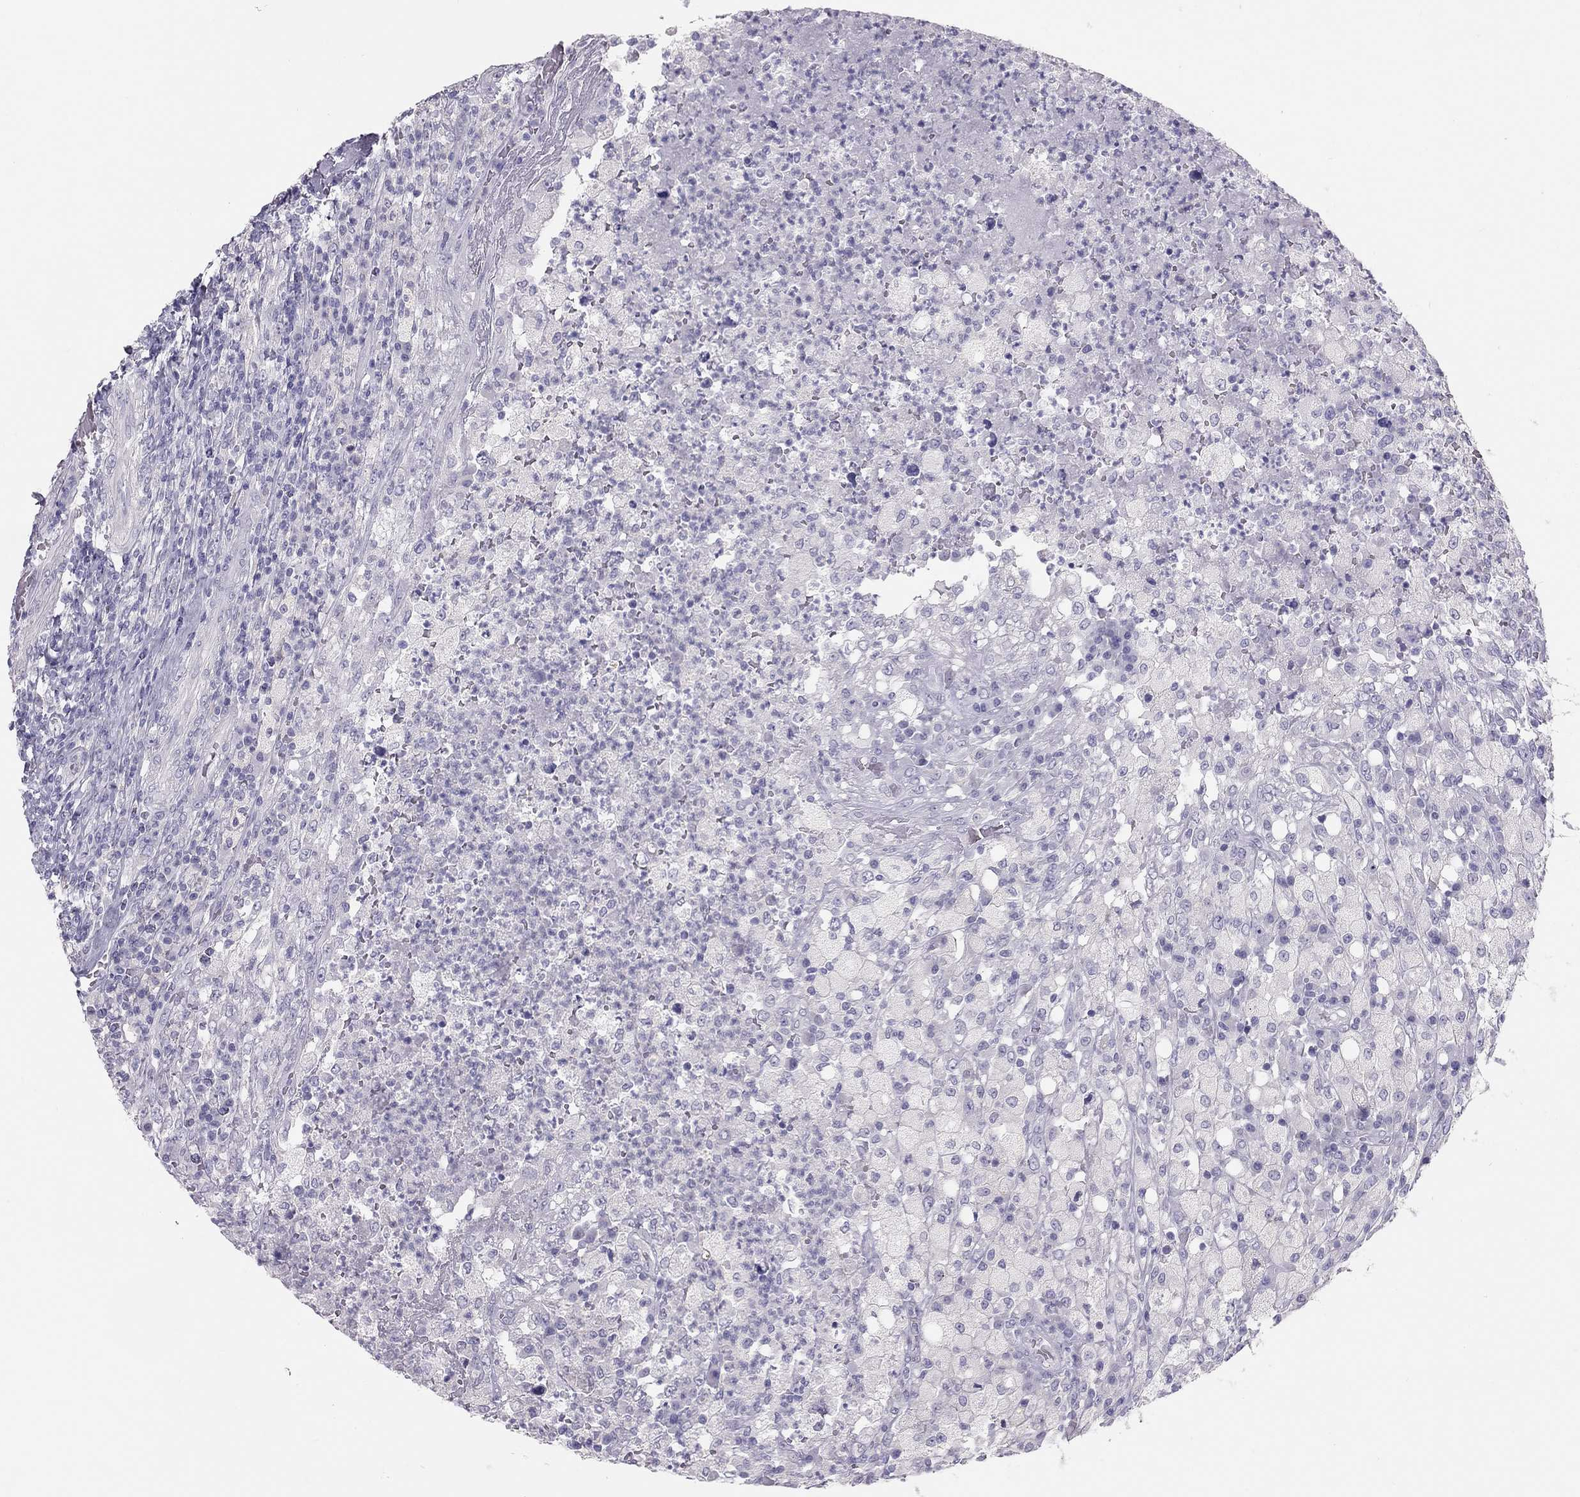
{"staining": {"intensity": "negative", "quantity": "none", "location": "none"}, "tissue": "testis cancer", "cell_type": "Tumor cells", "image_type": "cancer", "snomed": [{"axis": "morphology", "description": "Necrosis, NOS"}, {"axis": "morphology", "description": "Carcinoma, Embryonal, NOS"}, {"axis": "topography", "description": "Testis"}], "caption": "A high-resolution micrograph shows immunohistochemistry staining of embryonal carcinoma (testis), which reveals no significant staining in tumor cells.", "gene": "SPATA12", "patient": {"sex": "male", "age": 19}}